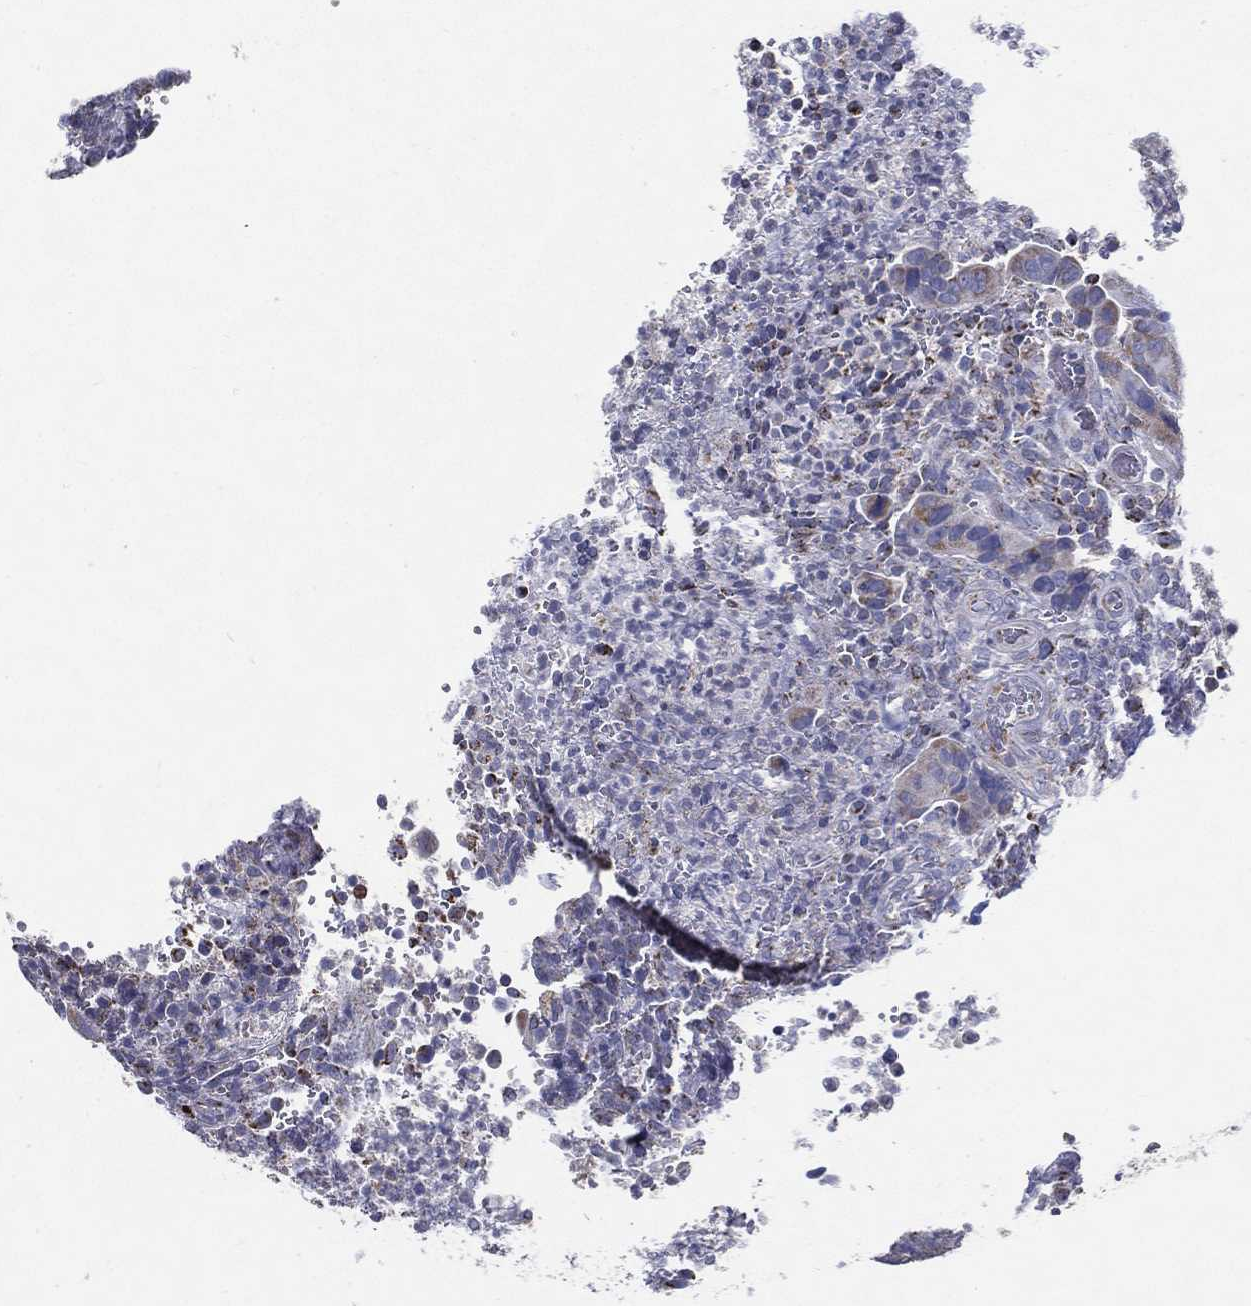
{"staining": {"intensity": "weak", "quantity": "25%-75%", "location": "cytoplasmic/membranous"}, "tissue": "colorectal cancer", "cell_type": "Tumor cells", "image_type": "cancer", "snomed": [{"axis": "morphology", "description": "Adenocarcinoma, NOS"}, {"axis": "topography", "description": "Colon"}], "caption": "IHC staining of adenocarcinoma (colorectal), which exhibits low levels of weak cytoplasmic/membranous expression in about 25%-75% of tumor cells indicating weak cytoplasmic/membranous protein expression. The staining was performed using DAB (3,3'-diaminobenzidine) (brown) for protein detection and nuclei were counterstained in hematoxylin (blue).", "gene": "SFXN1", "patient": {"sex": "female", "age": 56}}